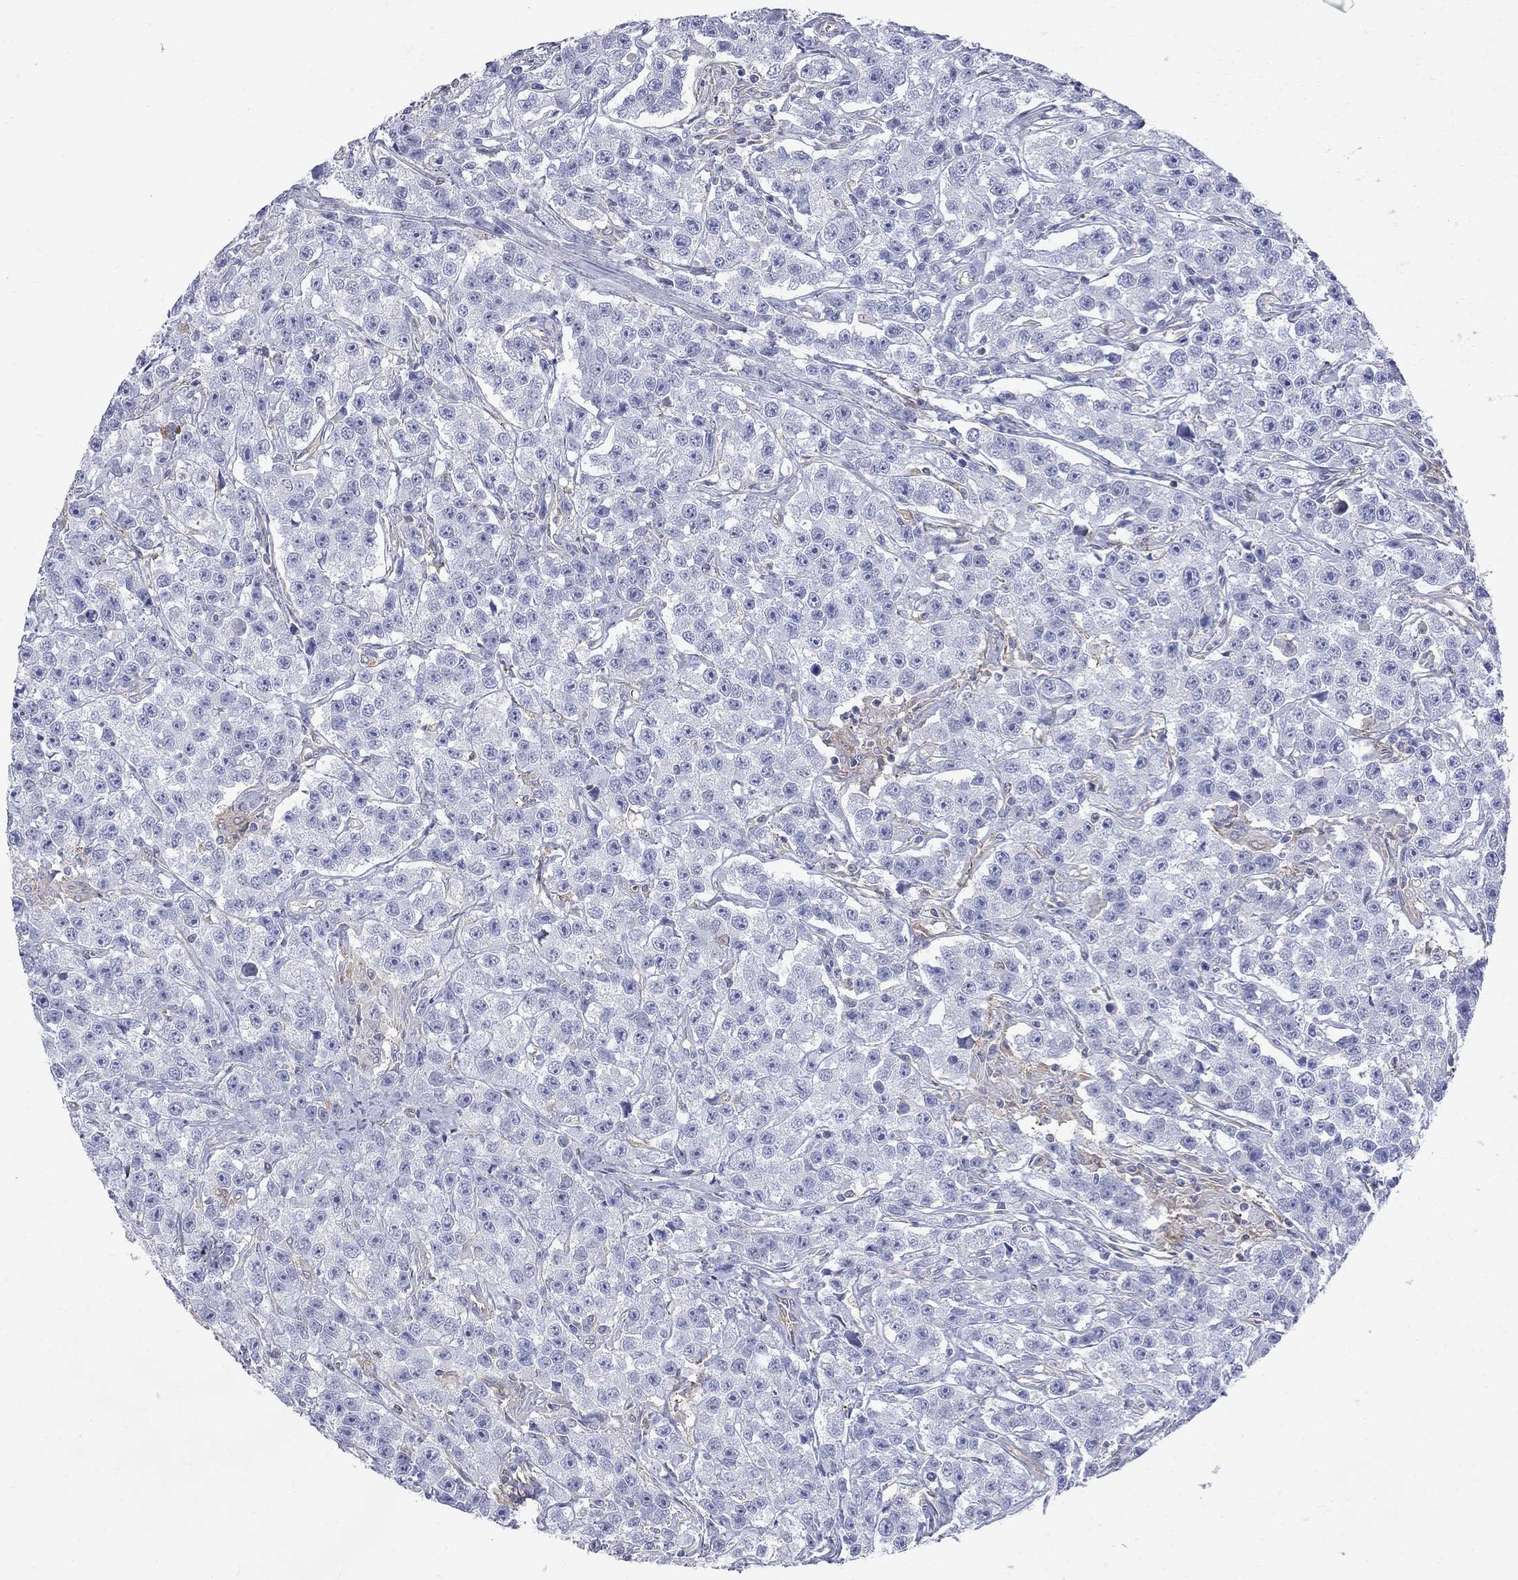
{"staining": {"intensity": "negative", "quantity": "none", "location": "none"}, "tissue": "testis cancer", "cell_type": "Tumor cells", "image_type": "cancer", "snomed": [{"axis": "morphology", "description": "Seminoma, NOS"}, {"axis": "topography", "description": "Testis"}], "caption": "IHC of testis cancer (seminoma) exhibits no staining in tumor cells.", "gene": "ABI3", "patient": {"sex": "male", "age": 59}}